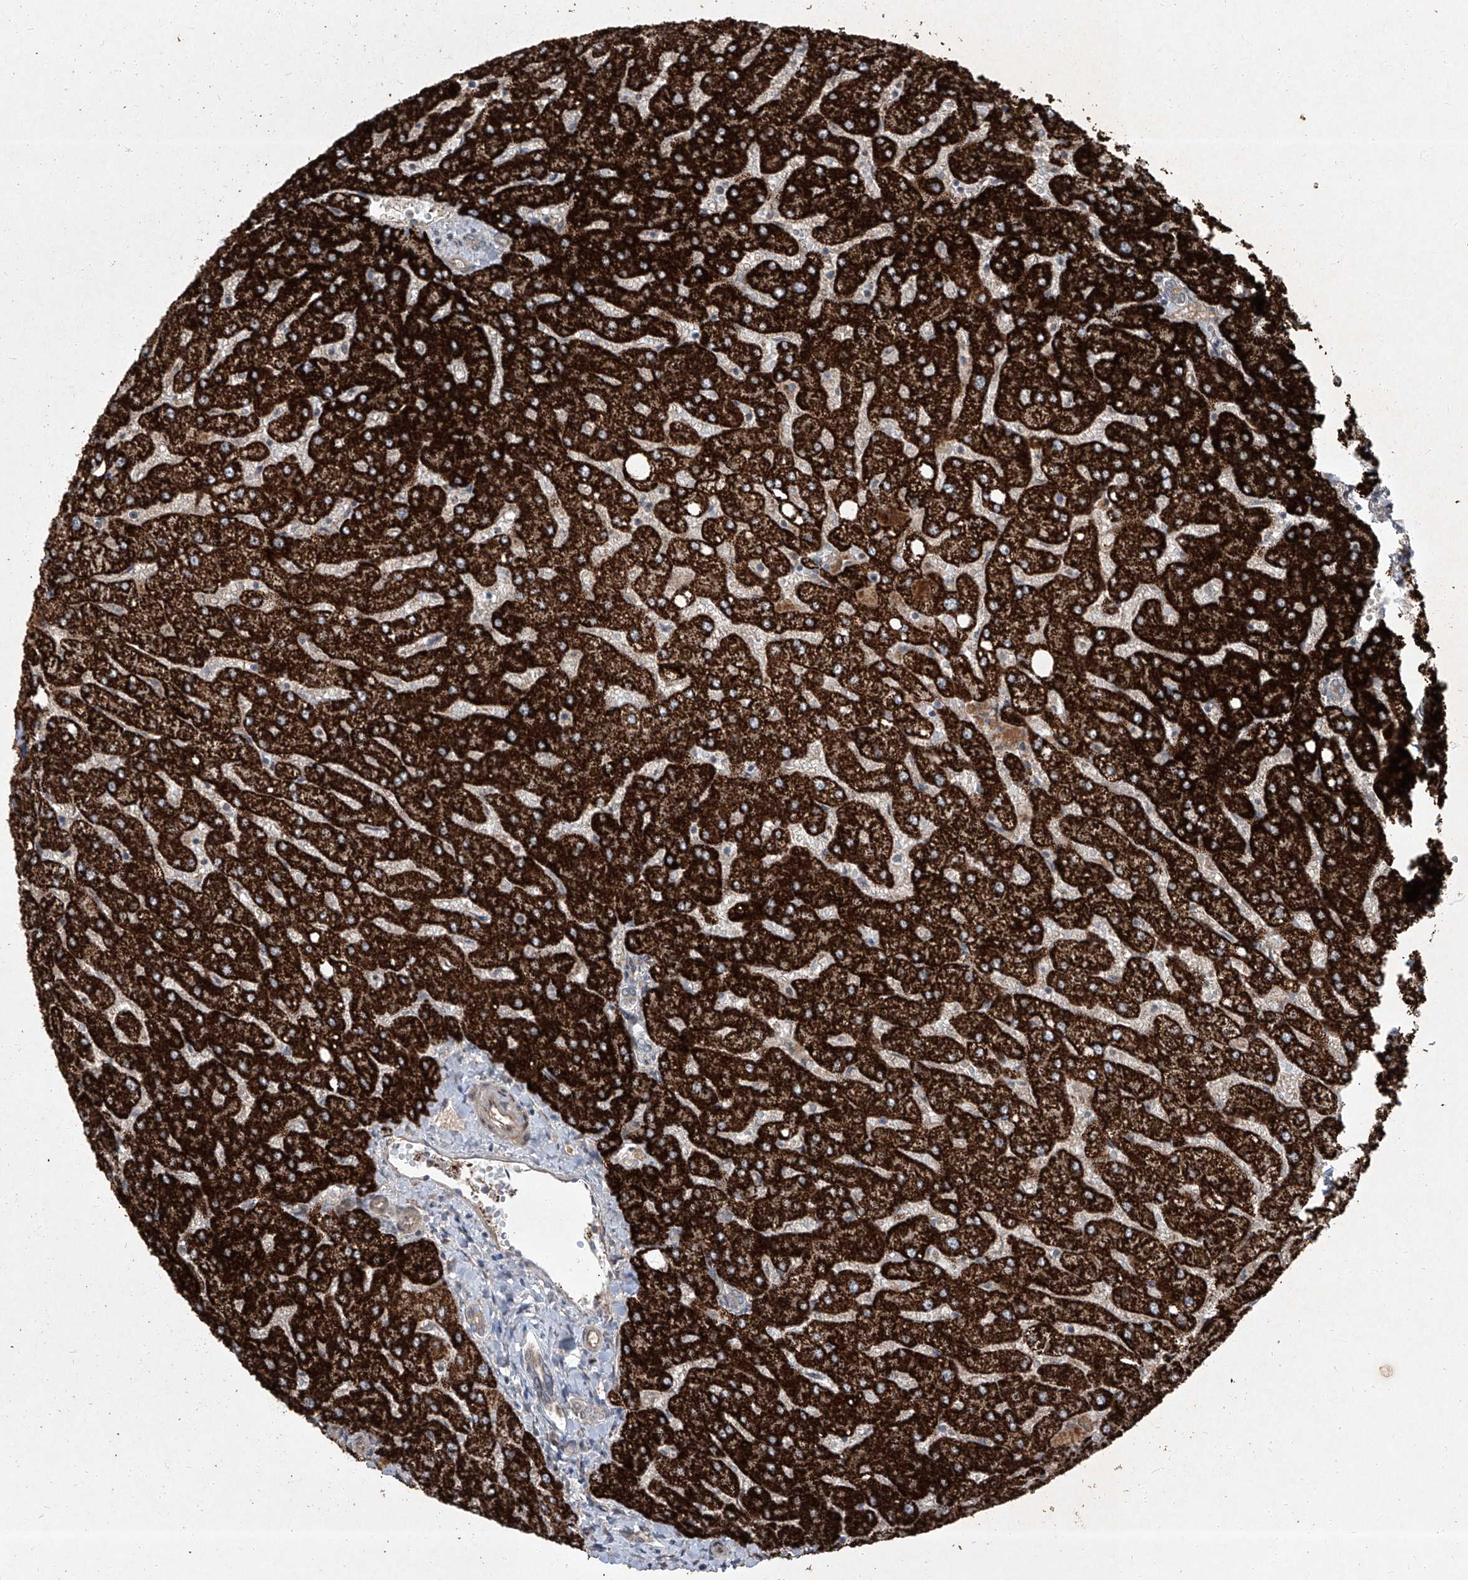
{"staining": {"intensity": "weak", "quantity": "<25%", "location": "cytoplasmic/membranous"}, "tissue": "liver", "cell_type": "Cholangiocytes", "image_type": "normal", "snomed": [{"axis": "morphology", "description": "Normal tissue, NOS"}, {"axis": "topography", "description": "Liver"}], "caption": "Micrograph shows no significant protein expression in cholangiocytes of unremarkable liver. (Immunohistochemistry (ihc), brightfield microscopy, high magnification).", "gene": "CCN1", "patient": {"sex": "female", "age": 54}}